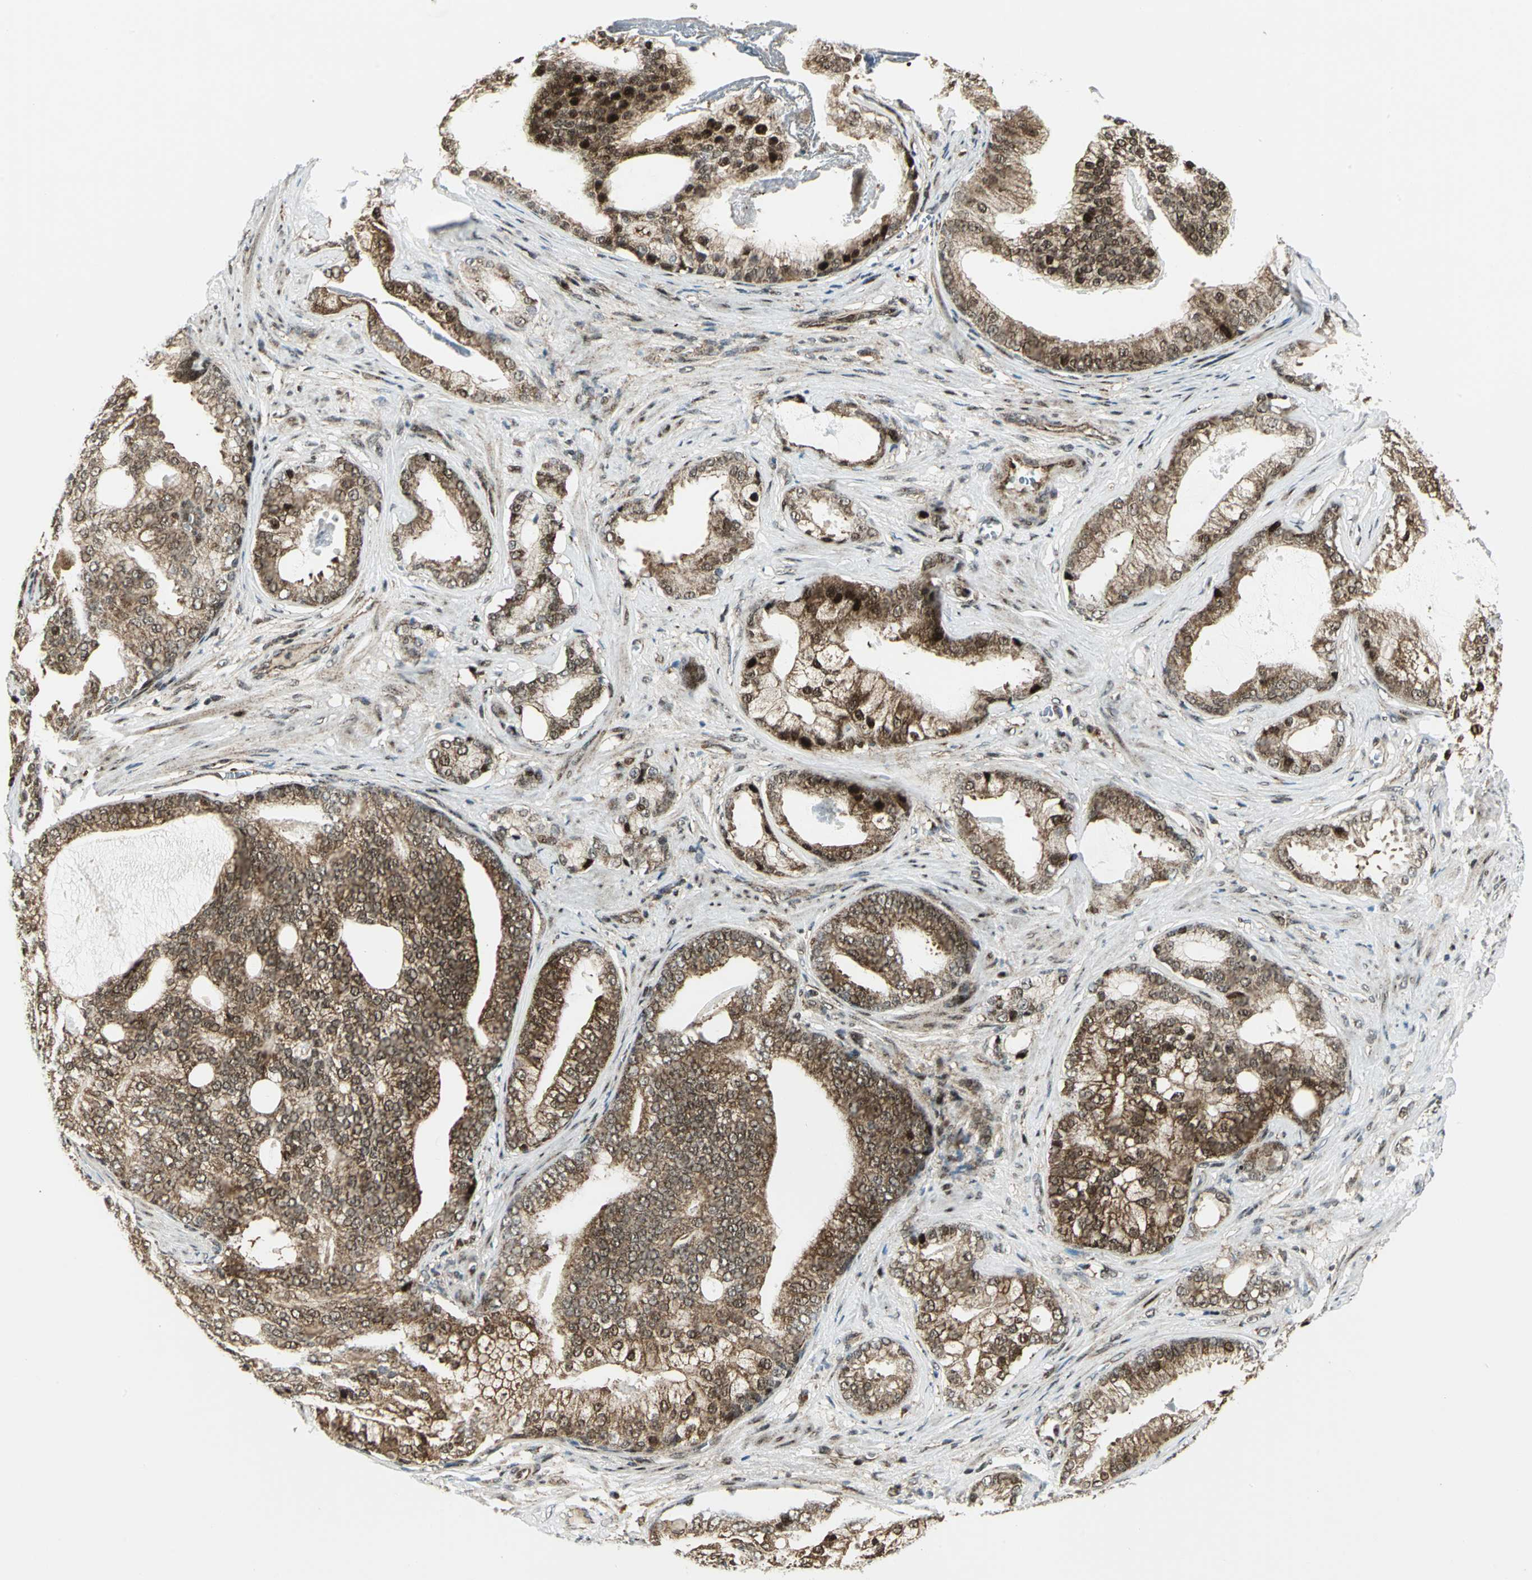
{"staining": {"intensity": "strong", "quantity": ">75%", "location": "cytoplasmic/membranous,nuclear"}, "tissue": "prostate cancer", "cell_type": "Tumor cells", "image_type": "cancer", "snomed": [{"axis": "morphology", "description": "Adenocarcinoma, Low grade"}, {"axis": "topography", "description": "Prostate"}], "caption": "Strong cytoplasmic/membranous and nuclear expression is present in about >75% of tumor cells in low-grade adenocarcinoma (prostate).", "gene": "COPS5", "patient": {"sex": "male", "age": 58}}